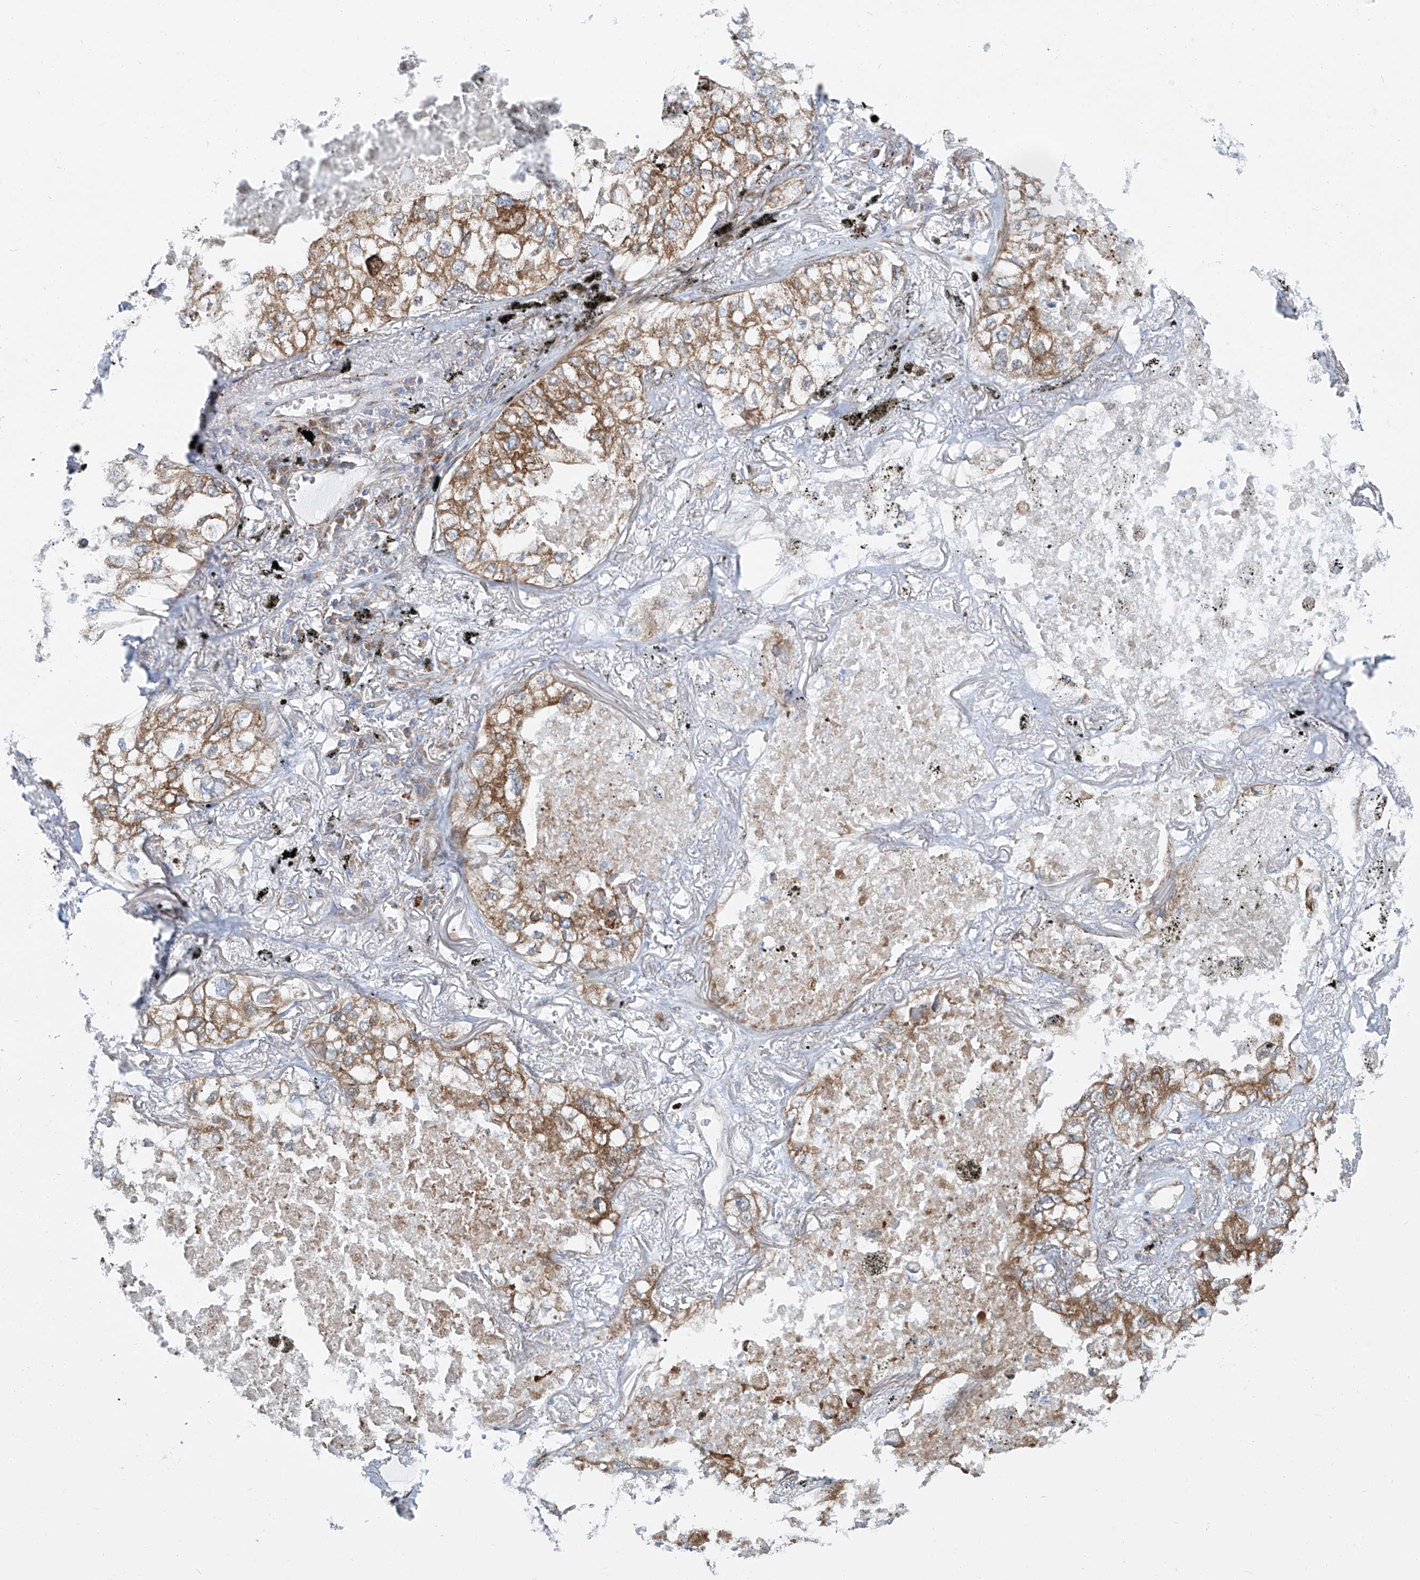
{"staining": {"intensity": "moderate", "quantity": ">75%", "location": "cytoplasmic/membranous"}, "tissue": "lung cancer", "cell_type": "Tumor cells", "image_type": "cancer", "snomed": [{"axis": "morphology", "description": "Adenocarcinoma, NOS"}, {"axis": "topography", "description": "Lung"}], "caption": "Tumor cells display medium levels of moderate cytoplasmic/membranous staining in about >75% of cells in lung cancer.", "gene": "HIC2", "patient": {"sex": "male", "age": 65}}